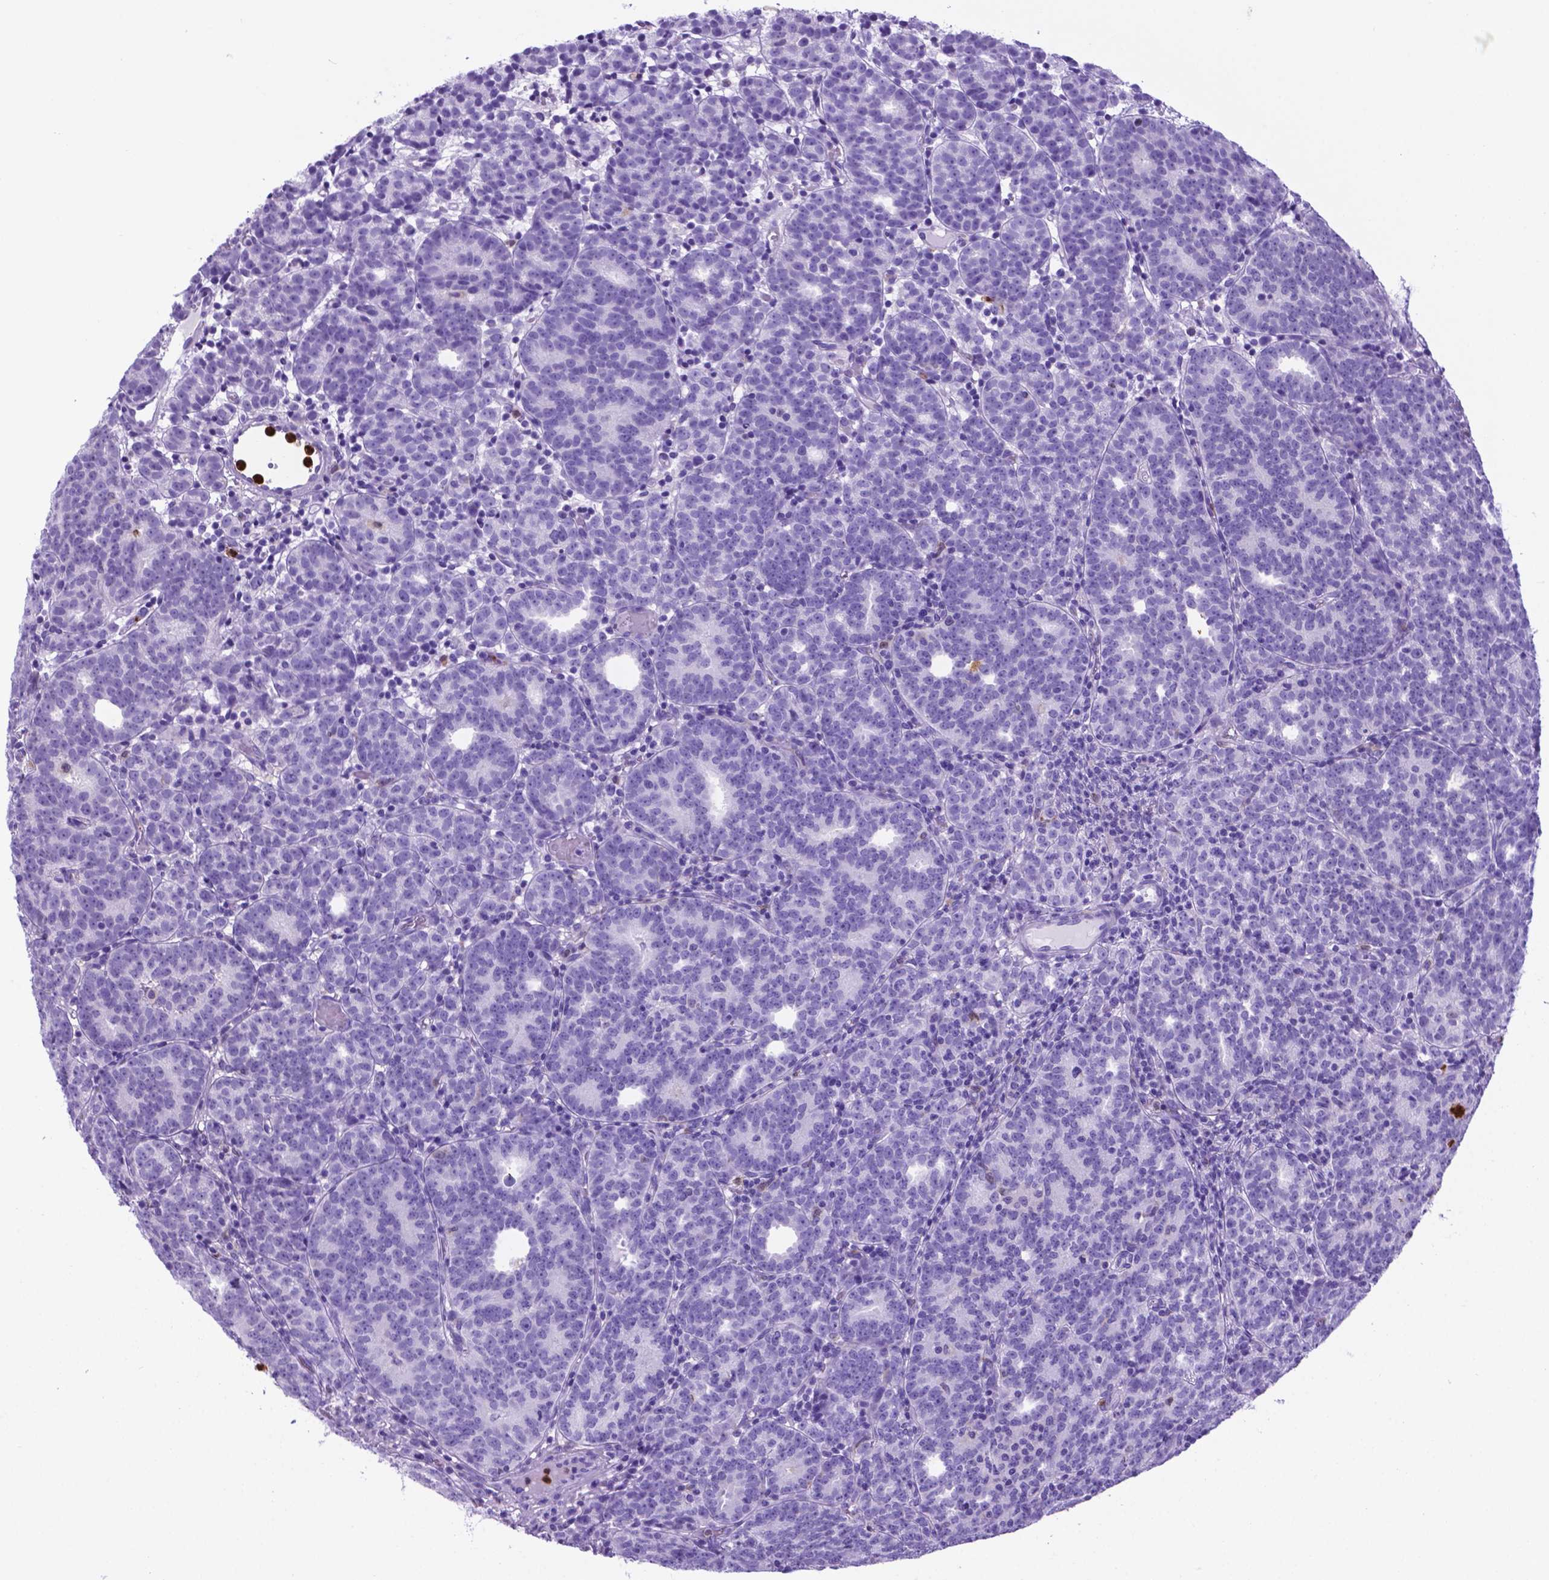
{"staining": {"intensity": "negative", "quantity": "none", "location": "none"}, "tissue": "prostate cancer", "cell_type": "Tumor cells", "image_type": "cancer", "snomed": [{"axis": "morphology", "description": "Adenocarcinoma, High grade"}, {"axis": "topography", "description": "Prostate"}], "caption": "Tumor cells show no significant protein positivity in prostate cancer.", "gene": "LZTR1", "patient": {"sex": "male", "age": 53}}